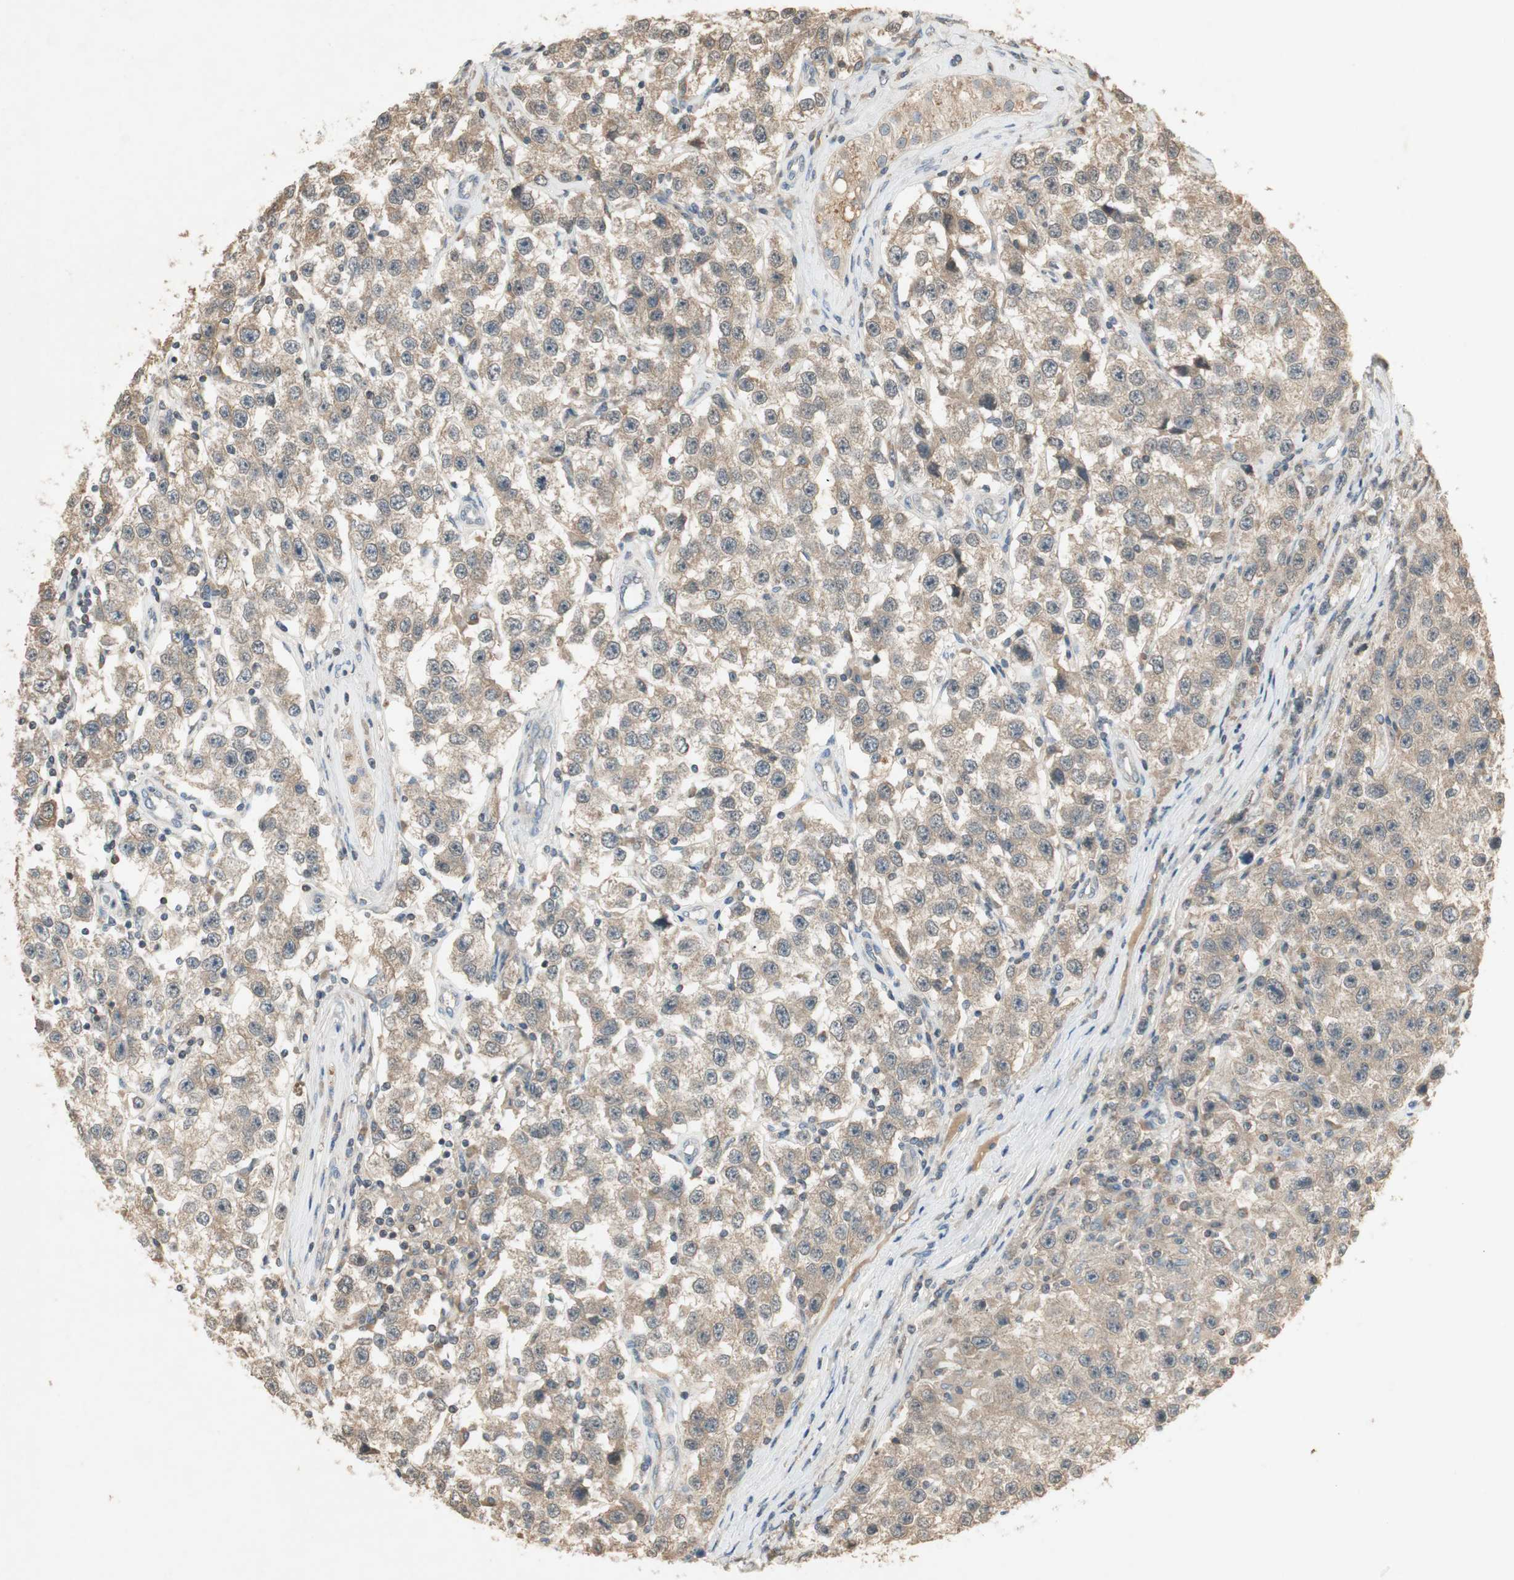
{"staining": {"intensity": "moderate", "quantity": ">75%", "location": "cytoplasmic/membranous"}, "tissue": "testis cancer", "cell_type": "Tumor cells", "image_type": "cancer", "snomed": [{"axis": "morphology", "description": "Seminoma, NOS"}, {"axis": "topography", "description": "Testis"}], "caption": "Approximately >75% of tumor cells in testis seminoma demonstrate moderate cytoplasmic/membranous protein positivity as visualized by brown immunohistochemical staining.", "gene": "USP2", "patient": {"sex": "male", "age": 52}}